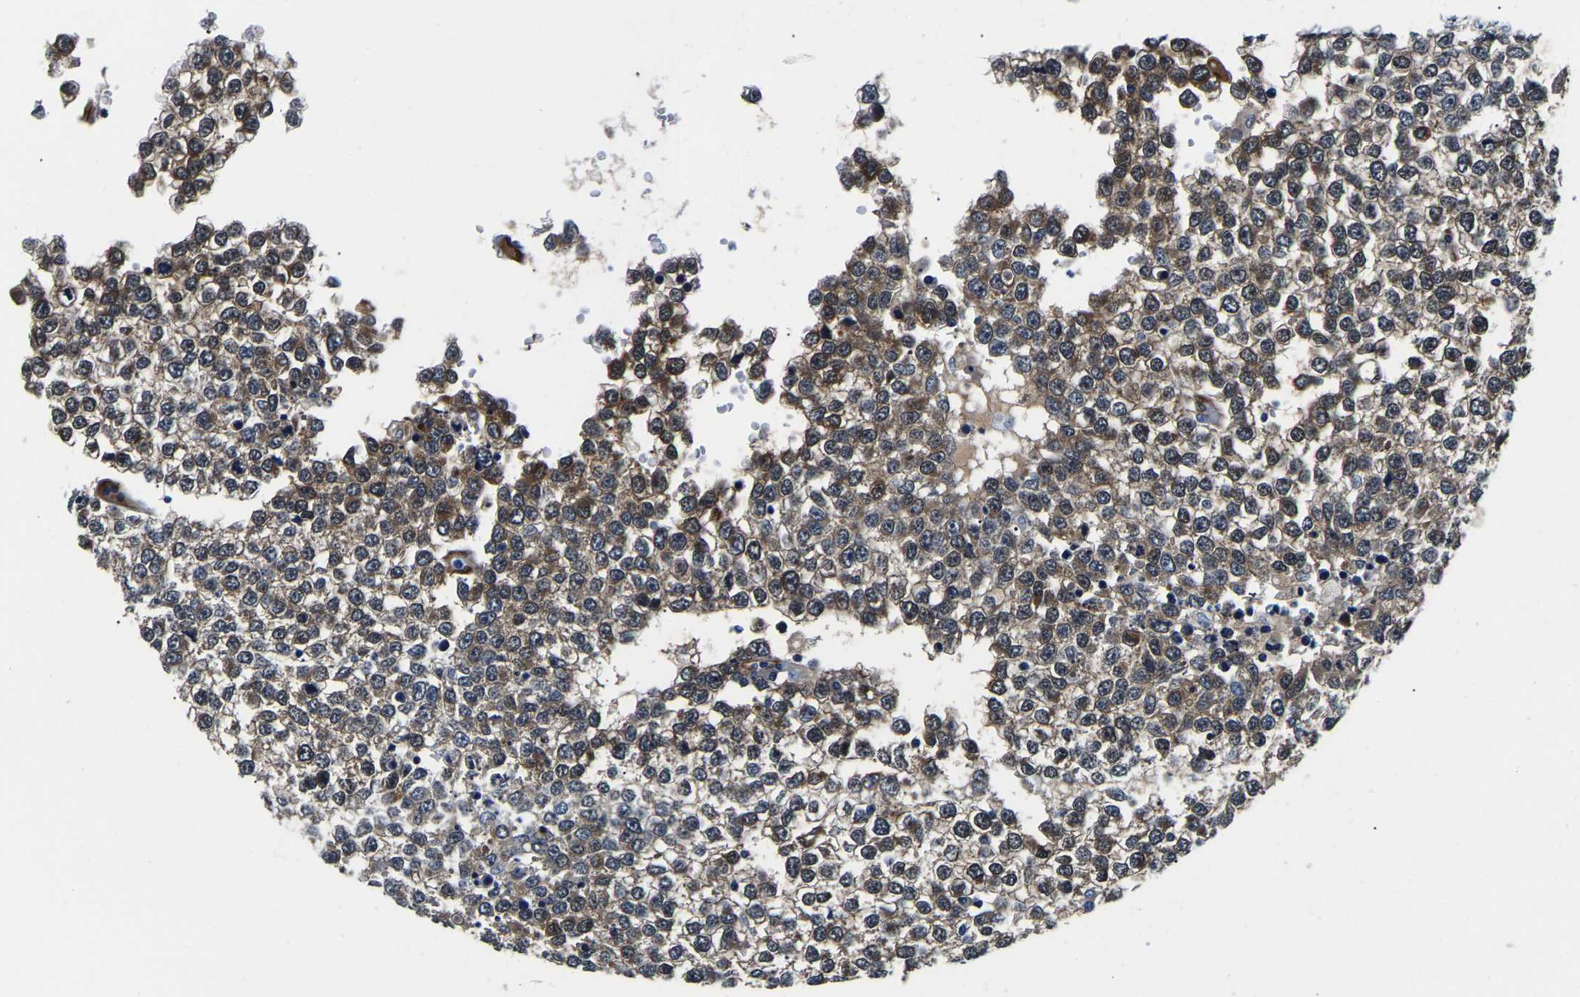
{"staining": {"intensity": "weak", "quantity": ">75%", "location": "cytoplasmic/membranous"}, "tissue": "testis cancer", "cell_type": "Tumor cells", "image_type": "cancer", "snomed": [{"axis": "morphology", "description": "Seminoma, NOS"}, {"axis": "topography", "description": "Testis"}], "caption": "The immunohistochemical stain highlights weak cytoplasmic/membranous positivity in tumor cells of testis seminoma tissue.", "gene": "S100A13", "patient": {"sex": "male", "age": 65}}